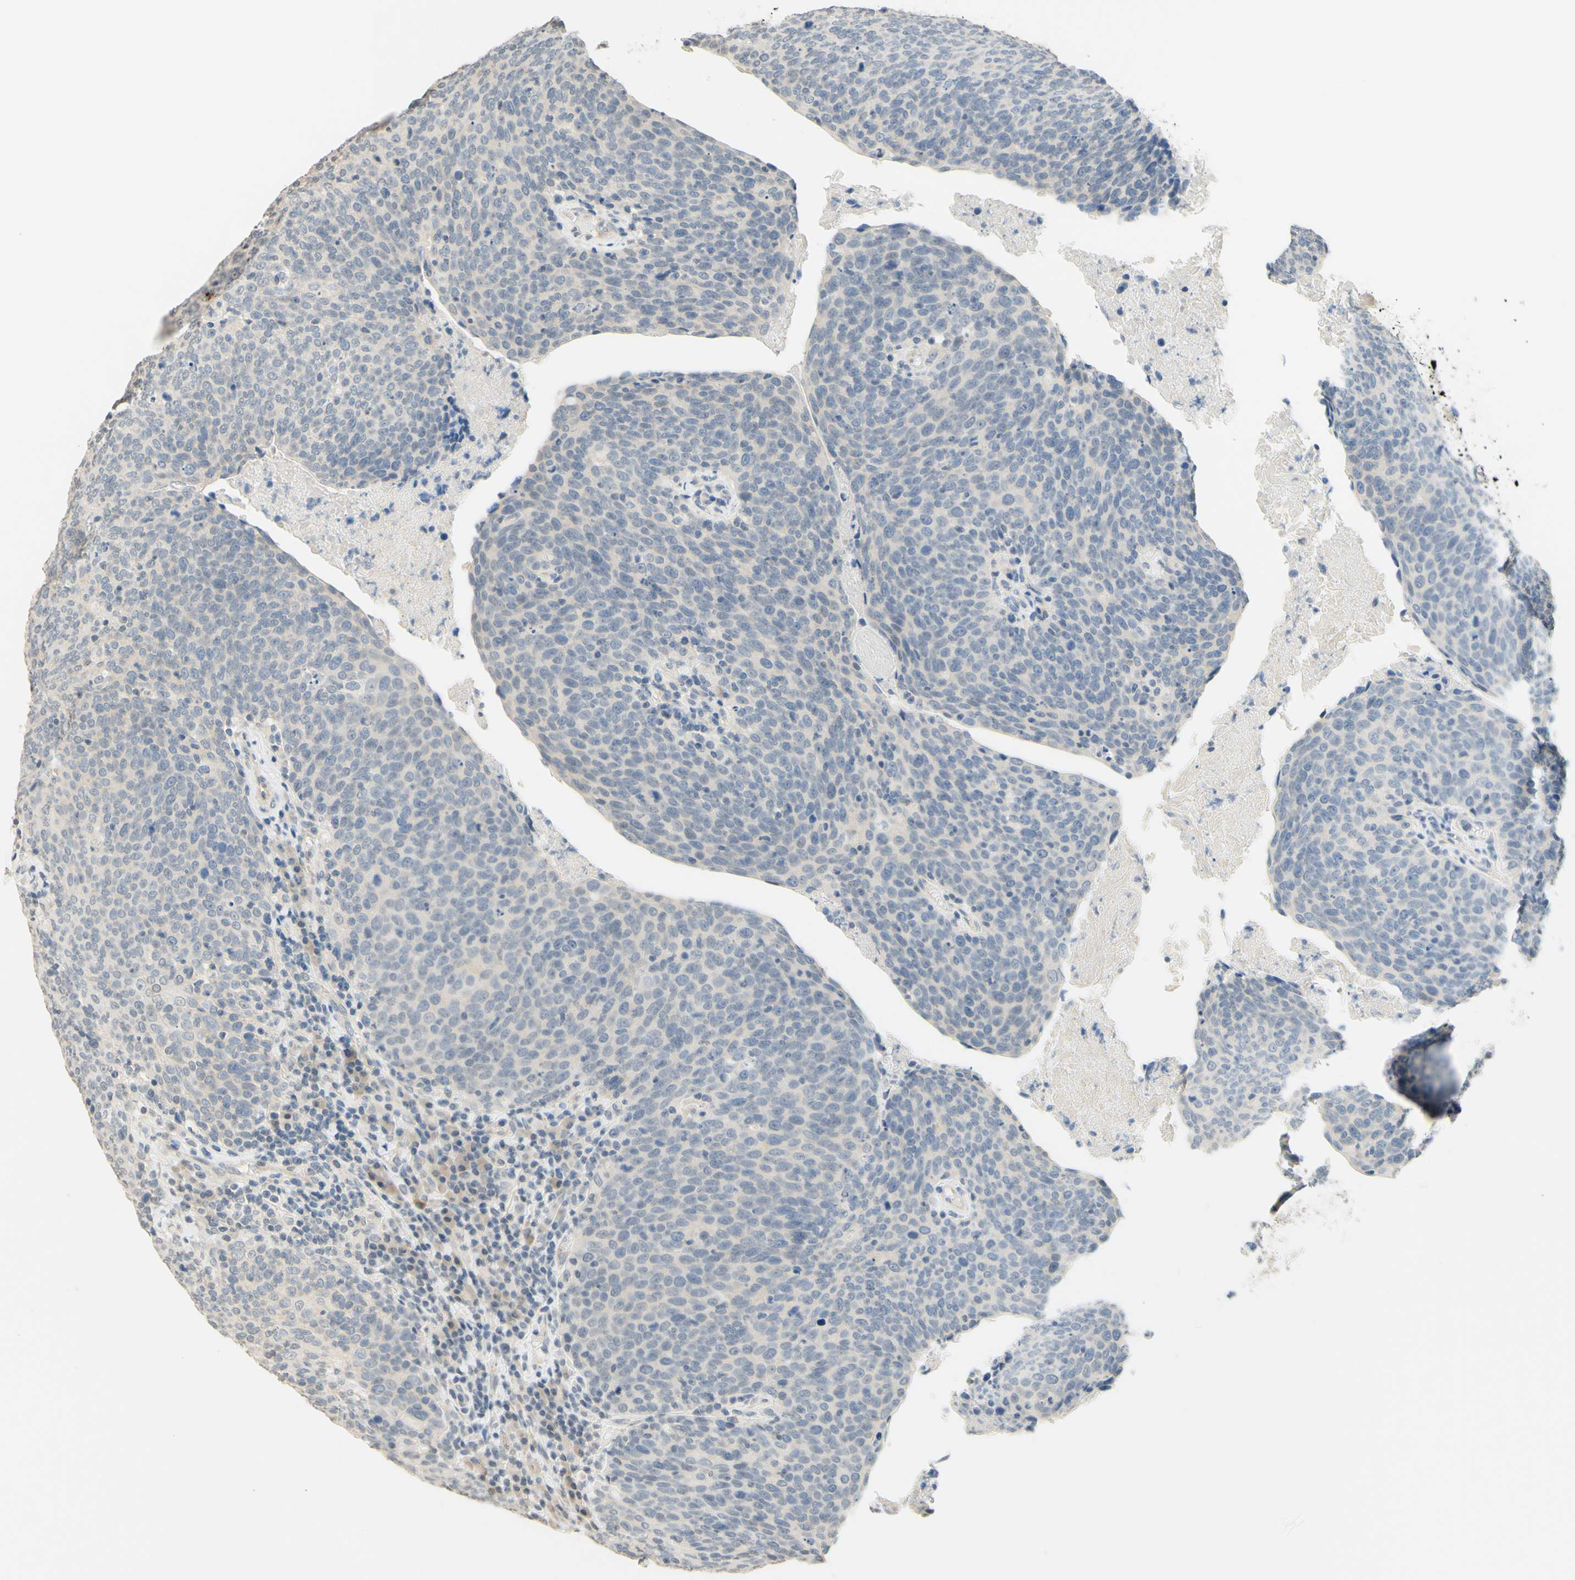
{"staining": {"intensity": "negative", "quantity": "none", "location": "none"}, "tissue": "head and neck cancer", "cell_type": "Tumor cells", "image_type": "cancer", "snomed": [{"axis": "morphology", "description": "Squamous cell carcinoma, NOS"}, {"axis": "morphology", "description": "Squamous cell carcinoma, metastatic, NOS"}, {"axis": "topography", "description": "Lymph node"}, {"axis": "topography", "description": "Head-Neck"}], "caption": "Tumor cells are negative for protein expression in human head and neck cancer.", "gene": "MAG", "patient": {"sex": "male", "age": 62}}